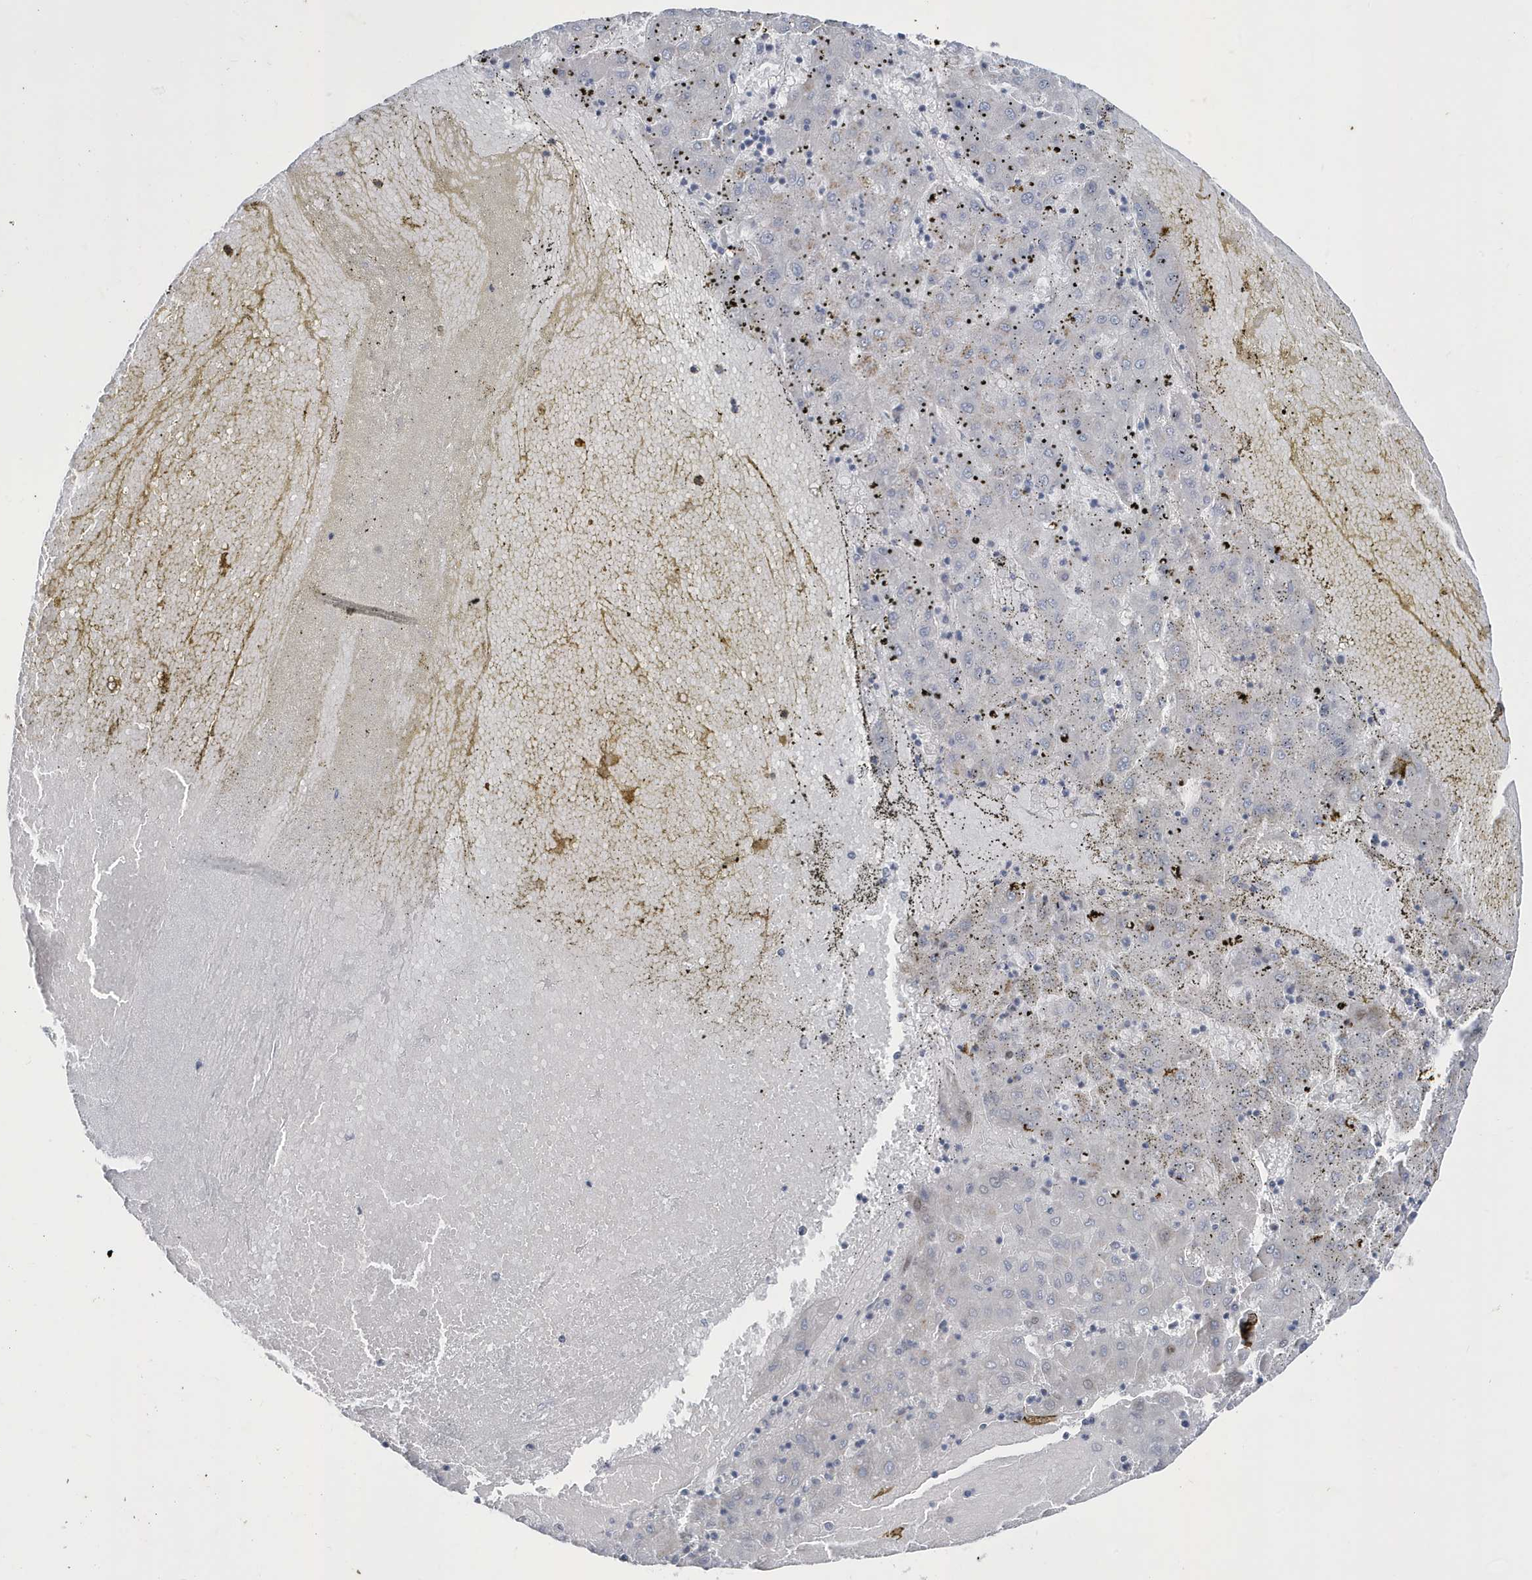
{"staining": {"intensity": "negative", "quantity": "none", "location": "none"}, "tissue": "liver cancer", "cell_type": "Tumor cells", "image_type": "cancer", "snomed": [{"axis": "morphology", "description": "Carcinoma, Hepatocellular, NOS"}, {"axis": "topography", "description": "Liver"}], "caption": "Immunohistochemistry (IHC) photomicrograph of human liver hepatocellular carcinoma stained for a protein (brown), which shows no positivity in tumor cells. (Brightfield microscopy of DAB (3,3'-diaminobenzidine) immunohistochemistry (IHC) at high magnification).", "gene": "ZNF654", "patient": {"sex": "male", "age": 72}}